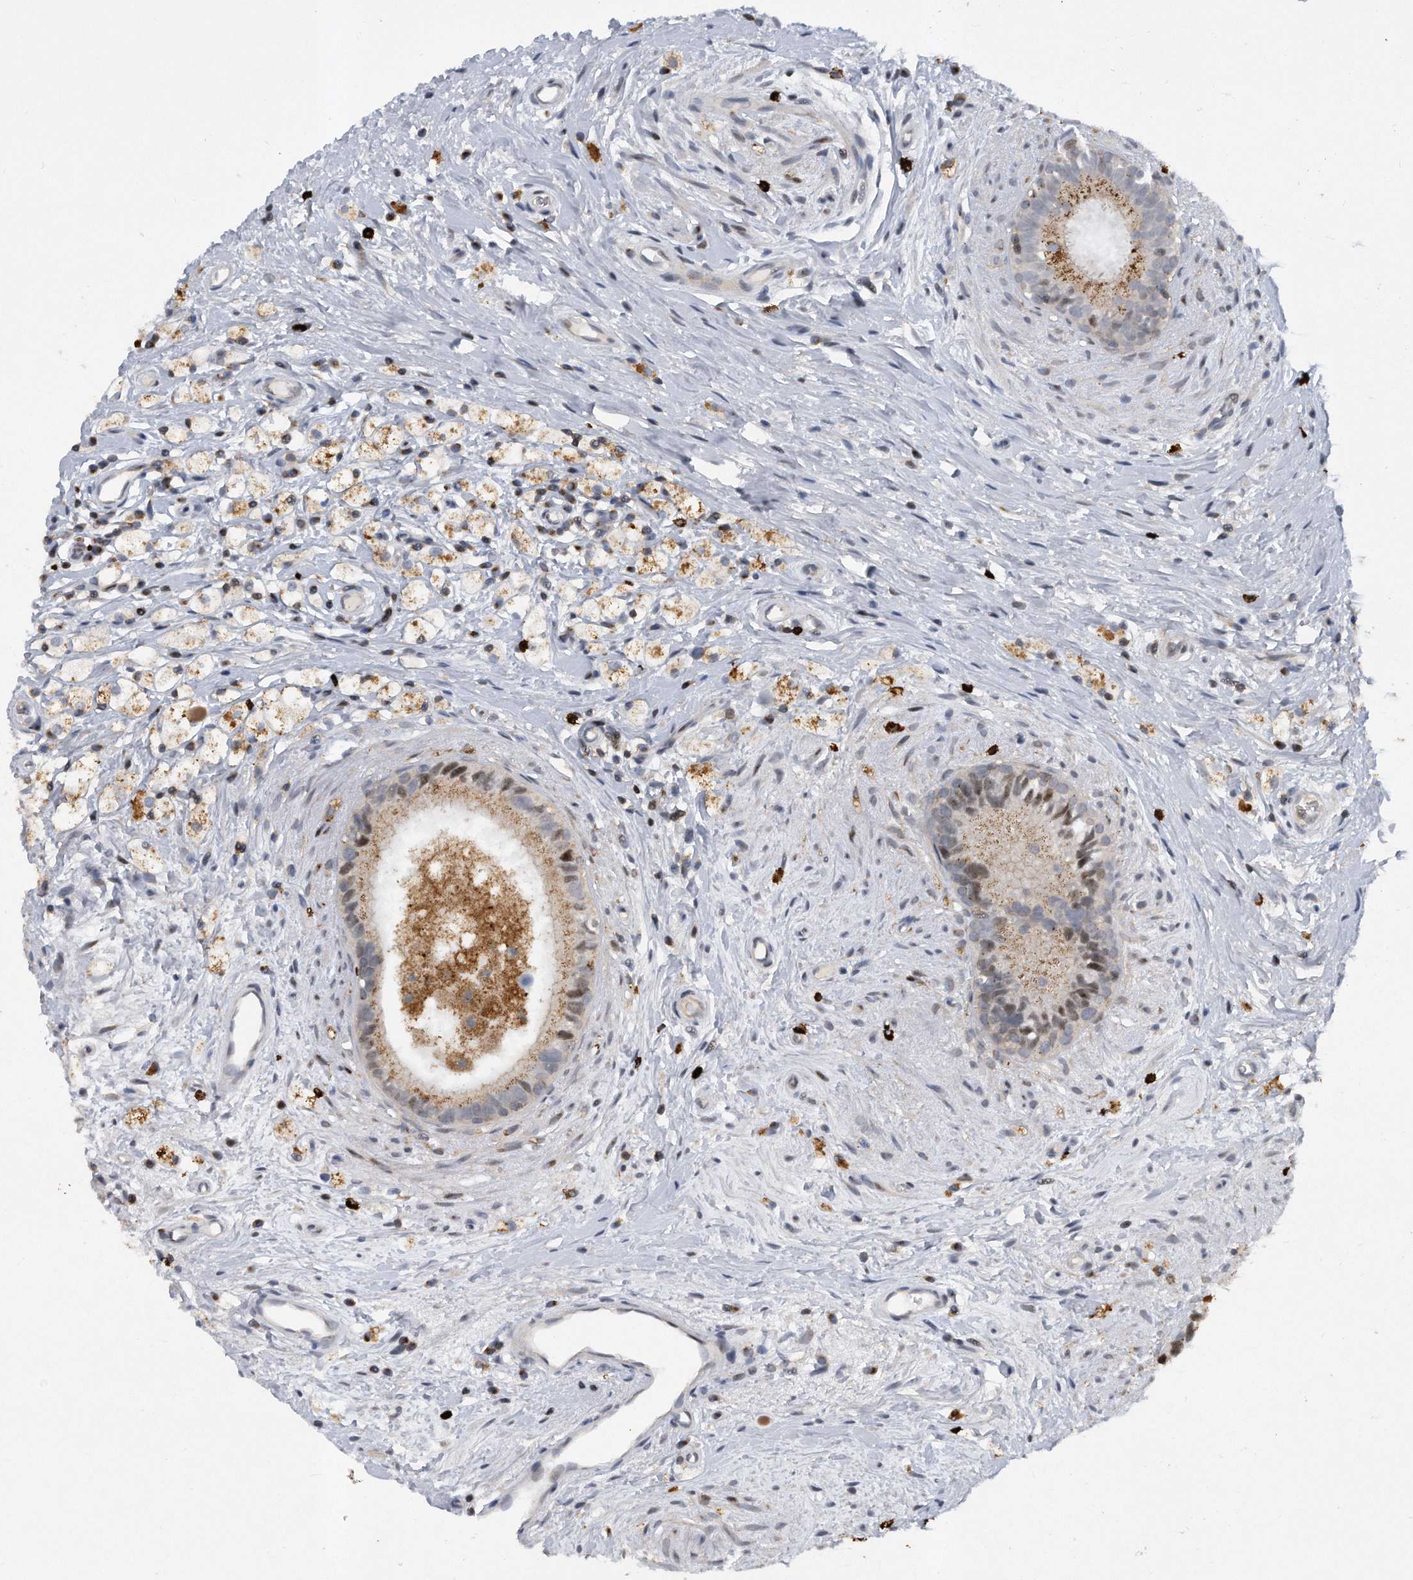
{"staining": {"intensity": "moderate", "quantity": "25%-75%", "location": "cytoplasmic/membranous,nuclear"}, "tissue": "epididymis", "cell_type": "Glandular cells", "image_type": "normal", "snomed": [{"axis": "morphology", "description": "Normal tissue, NOS"}, {"axis": "topography", "description": "Epididymis"}], "caption": "This photomicrograph shows immunohistochemistry staining of normal epididymis, with medium moderate cytoplasmic/membranous,nuclear expression in approximately 25%-75% of glandular cells.", "gene": "PGBD2", "patient": {"sex": "male", "age": 80}}